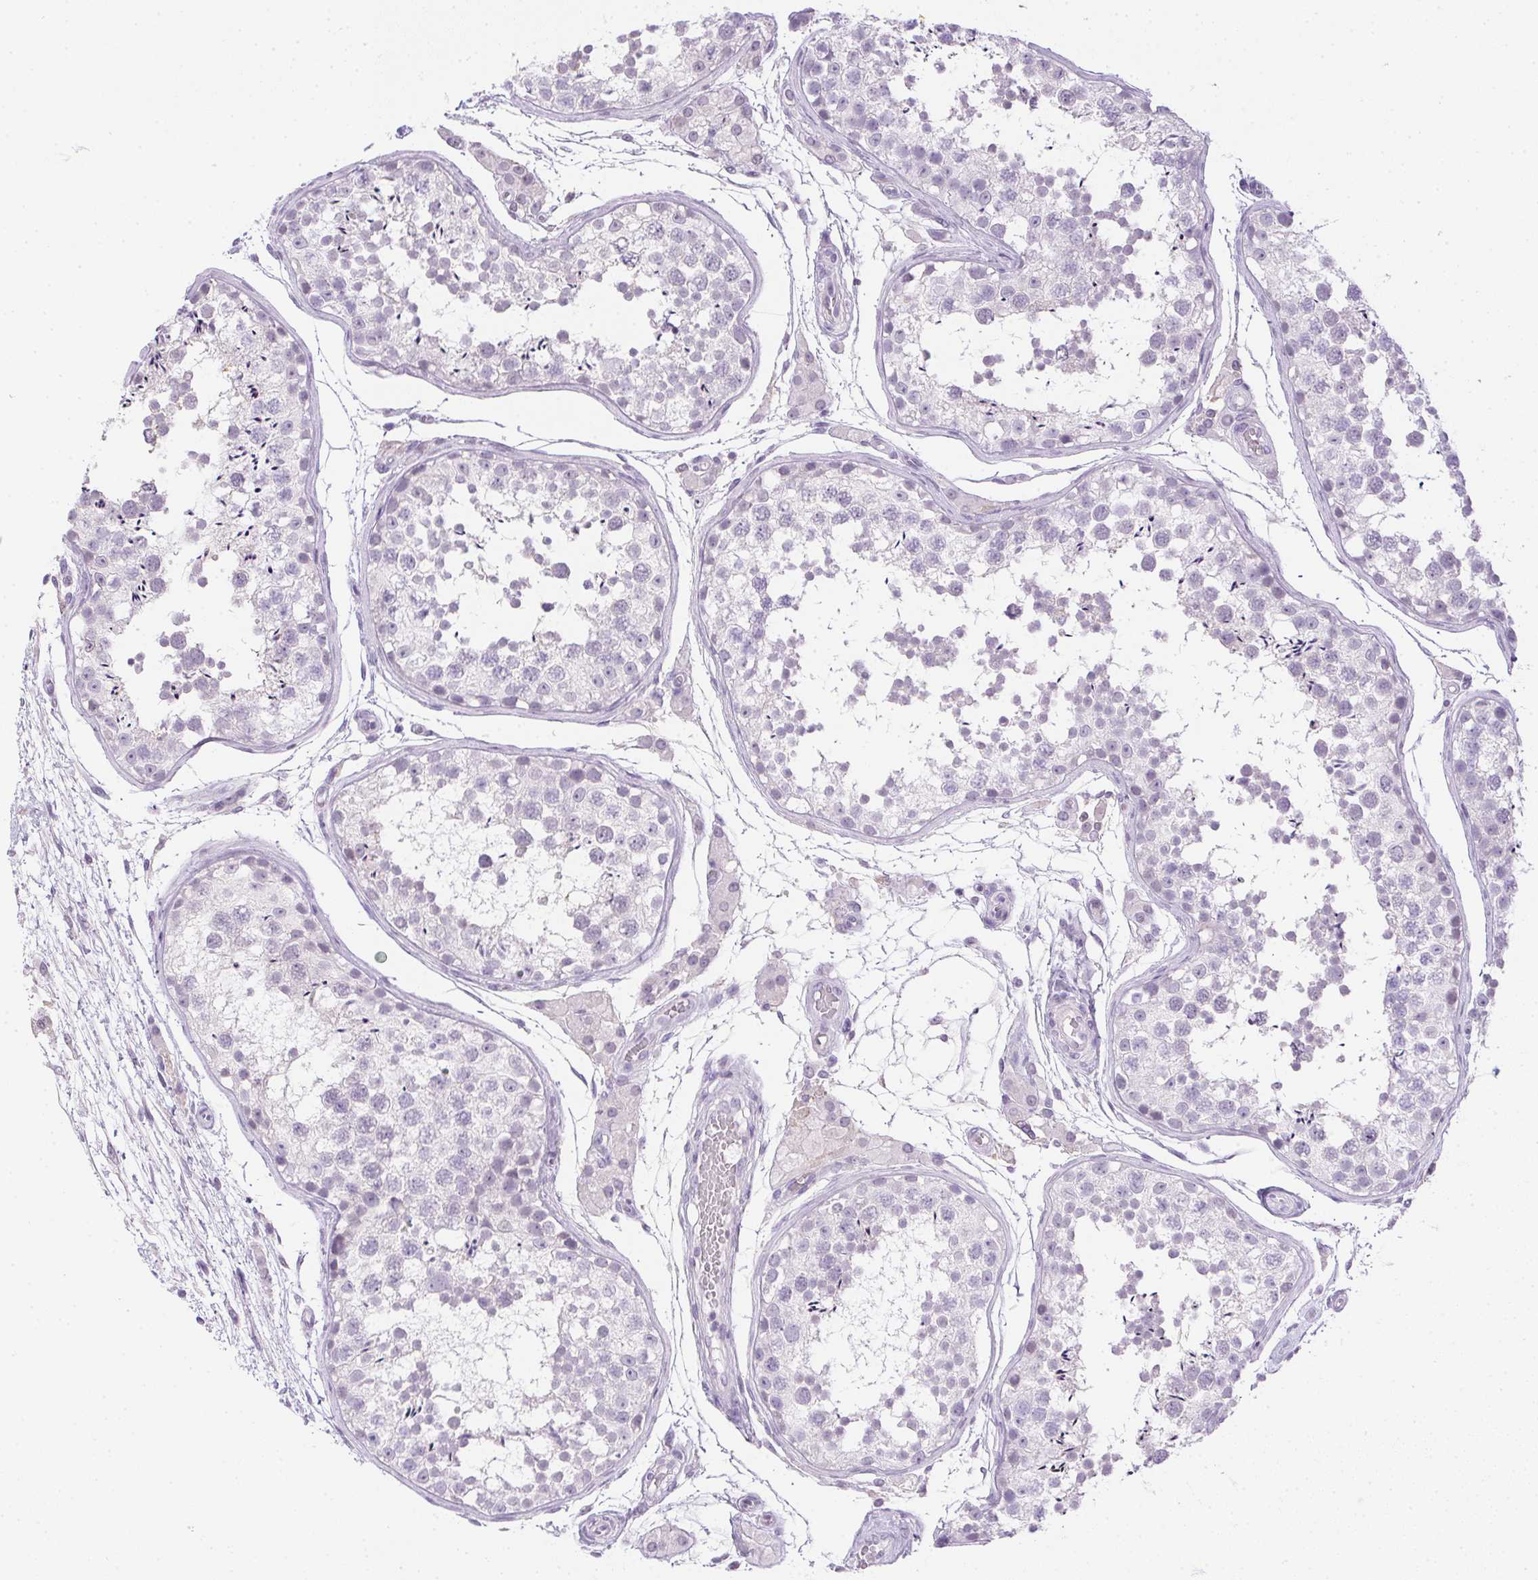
{"staining": {"intensity": "negative", "quantity": "none", "location": "none"}, "tissue": "testis", "cell_type": "Cells in seminiferous ducts", "image_type": "normal", "snomed": [{"axis": "morphology", "description": "Normal tissue, NOS"}, {"axis": "morphology", "description": "Seminoma, NOS"}, {"axis": "topography", "description": "Testis"}], "caption": "An immunohistochemistry (IHC) photomicrograph of benign testis is shown. There is no staining in cells in seminiferous ducts of testis.", "gene": "PRL", "patient": {"sex": "male", "age": 29}}